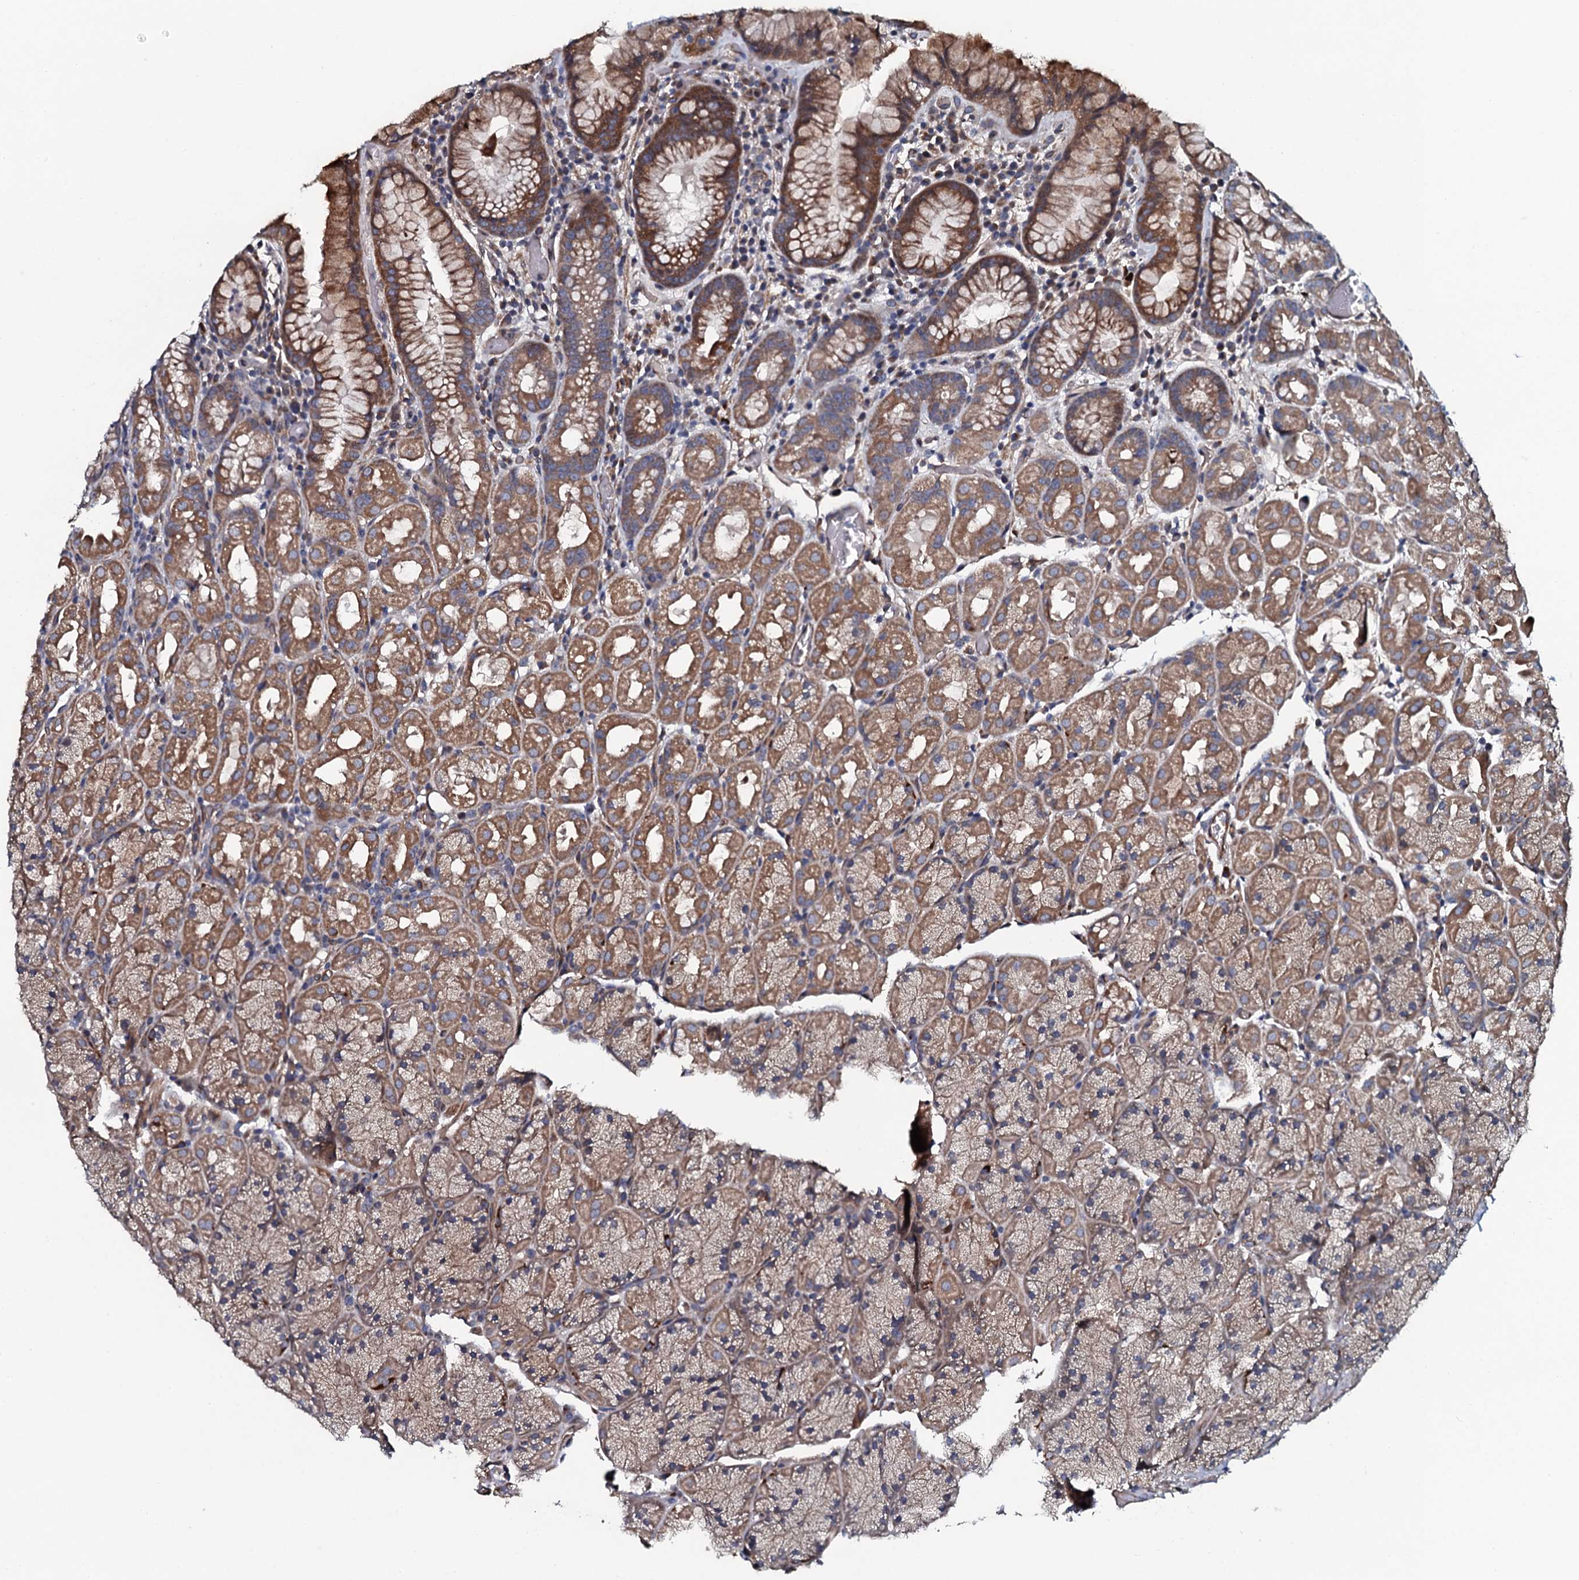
{"staining": {"intensity": "moderate", "quantity": ">75%", "location": "cytoplasmic/membranous"}, "tissue": "stomach", "cell_type": "Glandular cells", "image_type": "normal", "snomed": [{"axis": "morphology", "description": "Normal tissue, NOS"}, {"axis": "topography", "description": "Stomach, upper"}, {"axis": "topography", "description": "Stomach, lower"}], "caption": "This photomicrograph exhibits immunohistochemistry (IHC) staining of benign stomach, with medium moderate cytoplasmic/membranous expression in about >75% of glandular cells.", "gene": "KCTD4", "patient": {"sex": "male", "age": 80}}